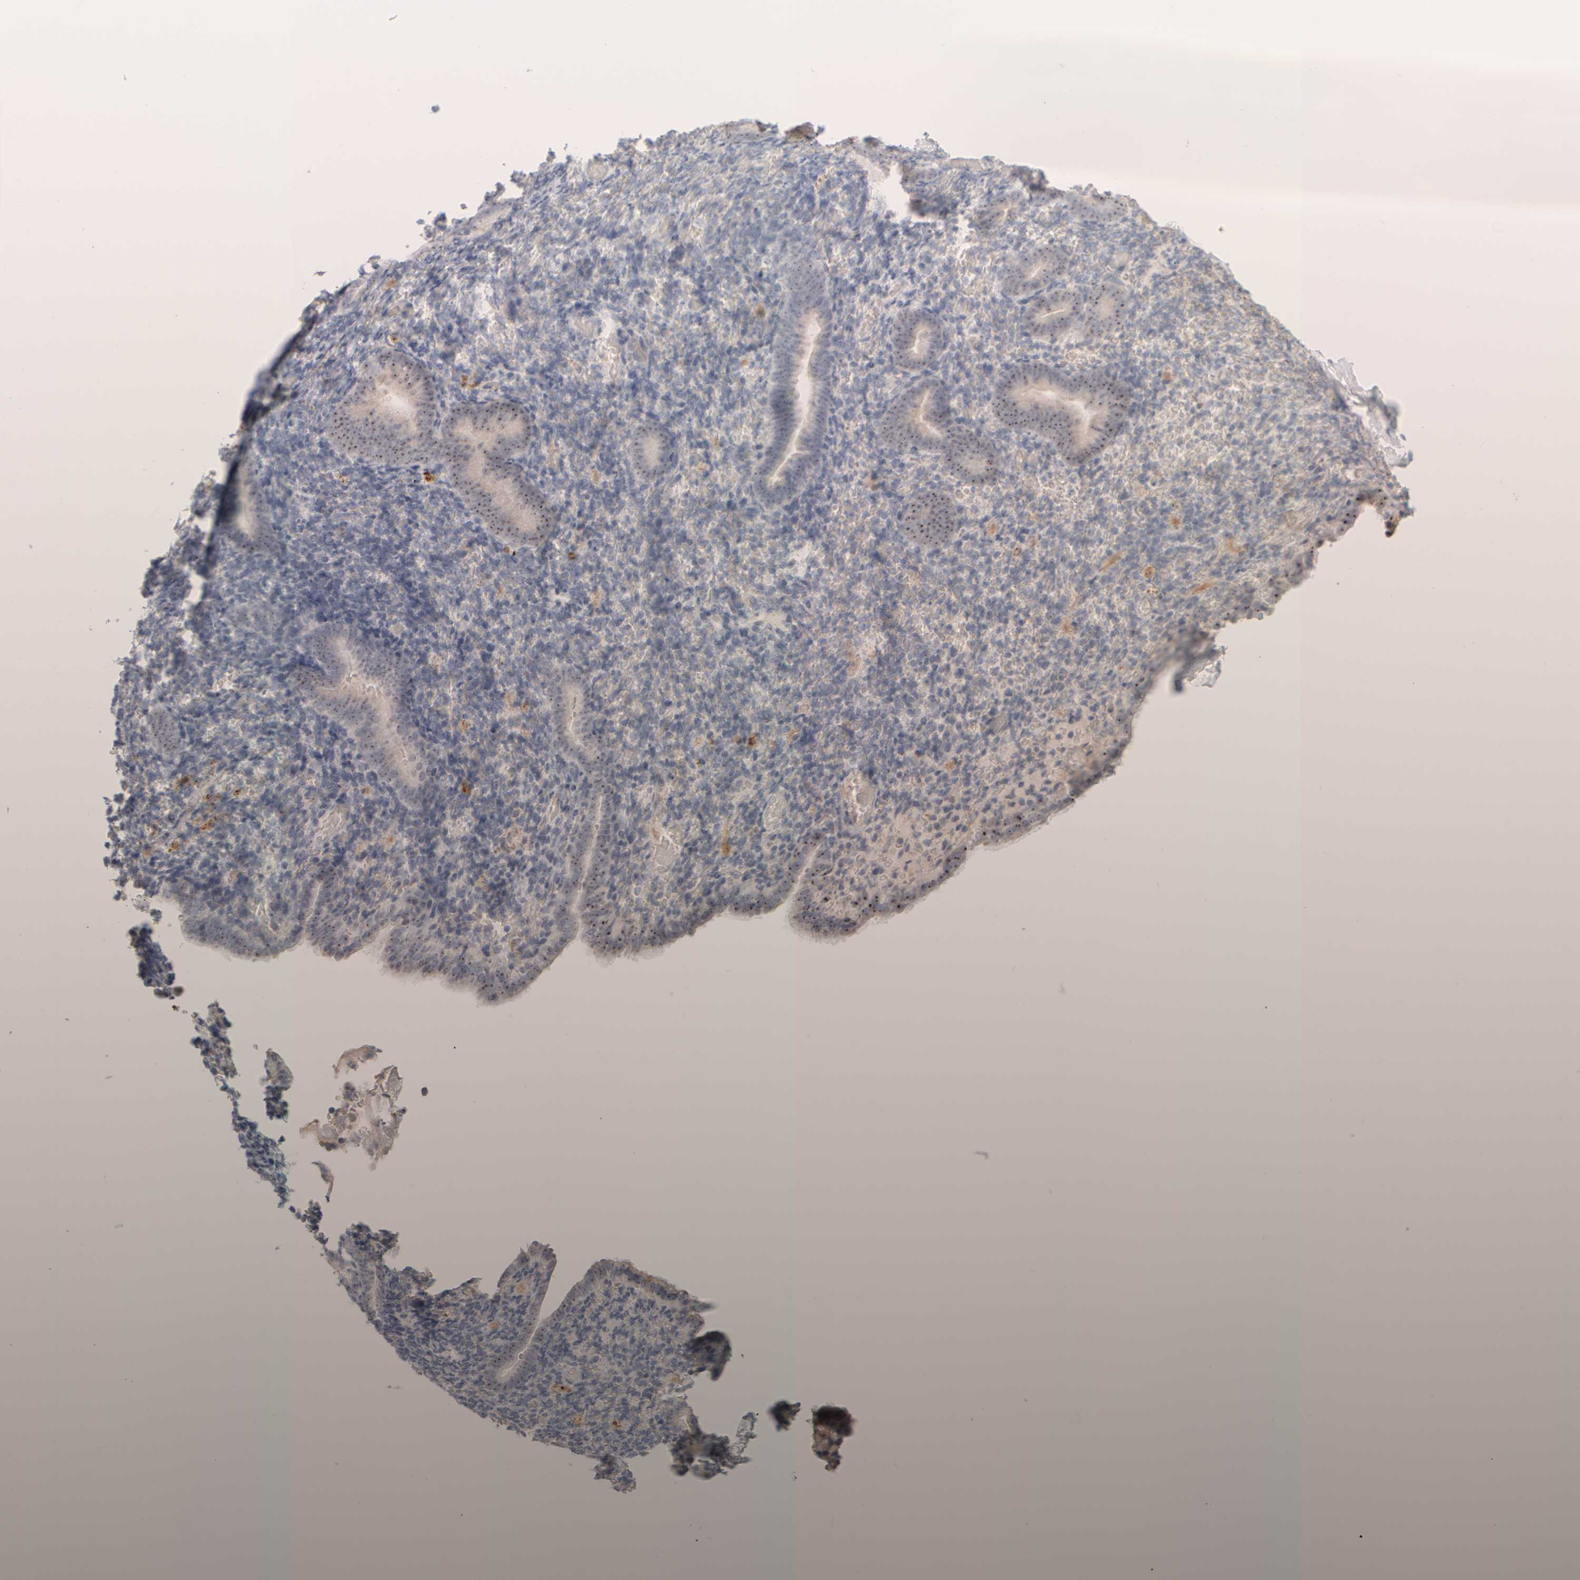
{"staining": {"intensity": "negative", "quantity": "none", "location": "none"}, "tissue": "endometrium", "cell_type": "Cells in endometrial stroma", "image_type": "normal", "snomed": [{"axis": "morphology", "description": "Normal tissue, NOS"}, {"axis": "topography", "description": "Endometrium"}], "caption": "This histopathology image is of normal endometrium stained with IHC to label a protein in brown with the nuclei are counter-stained blue. There is no expression in cells in endometrial stroma. (DAB IHC visualized using brightfield microscopy, high magnification).", "gene": "DCXR", "patient": {"sex": "female", "age": 51}}